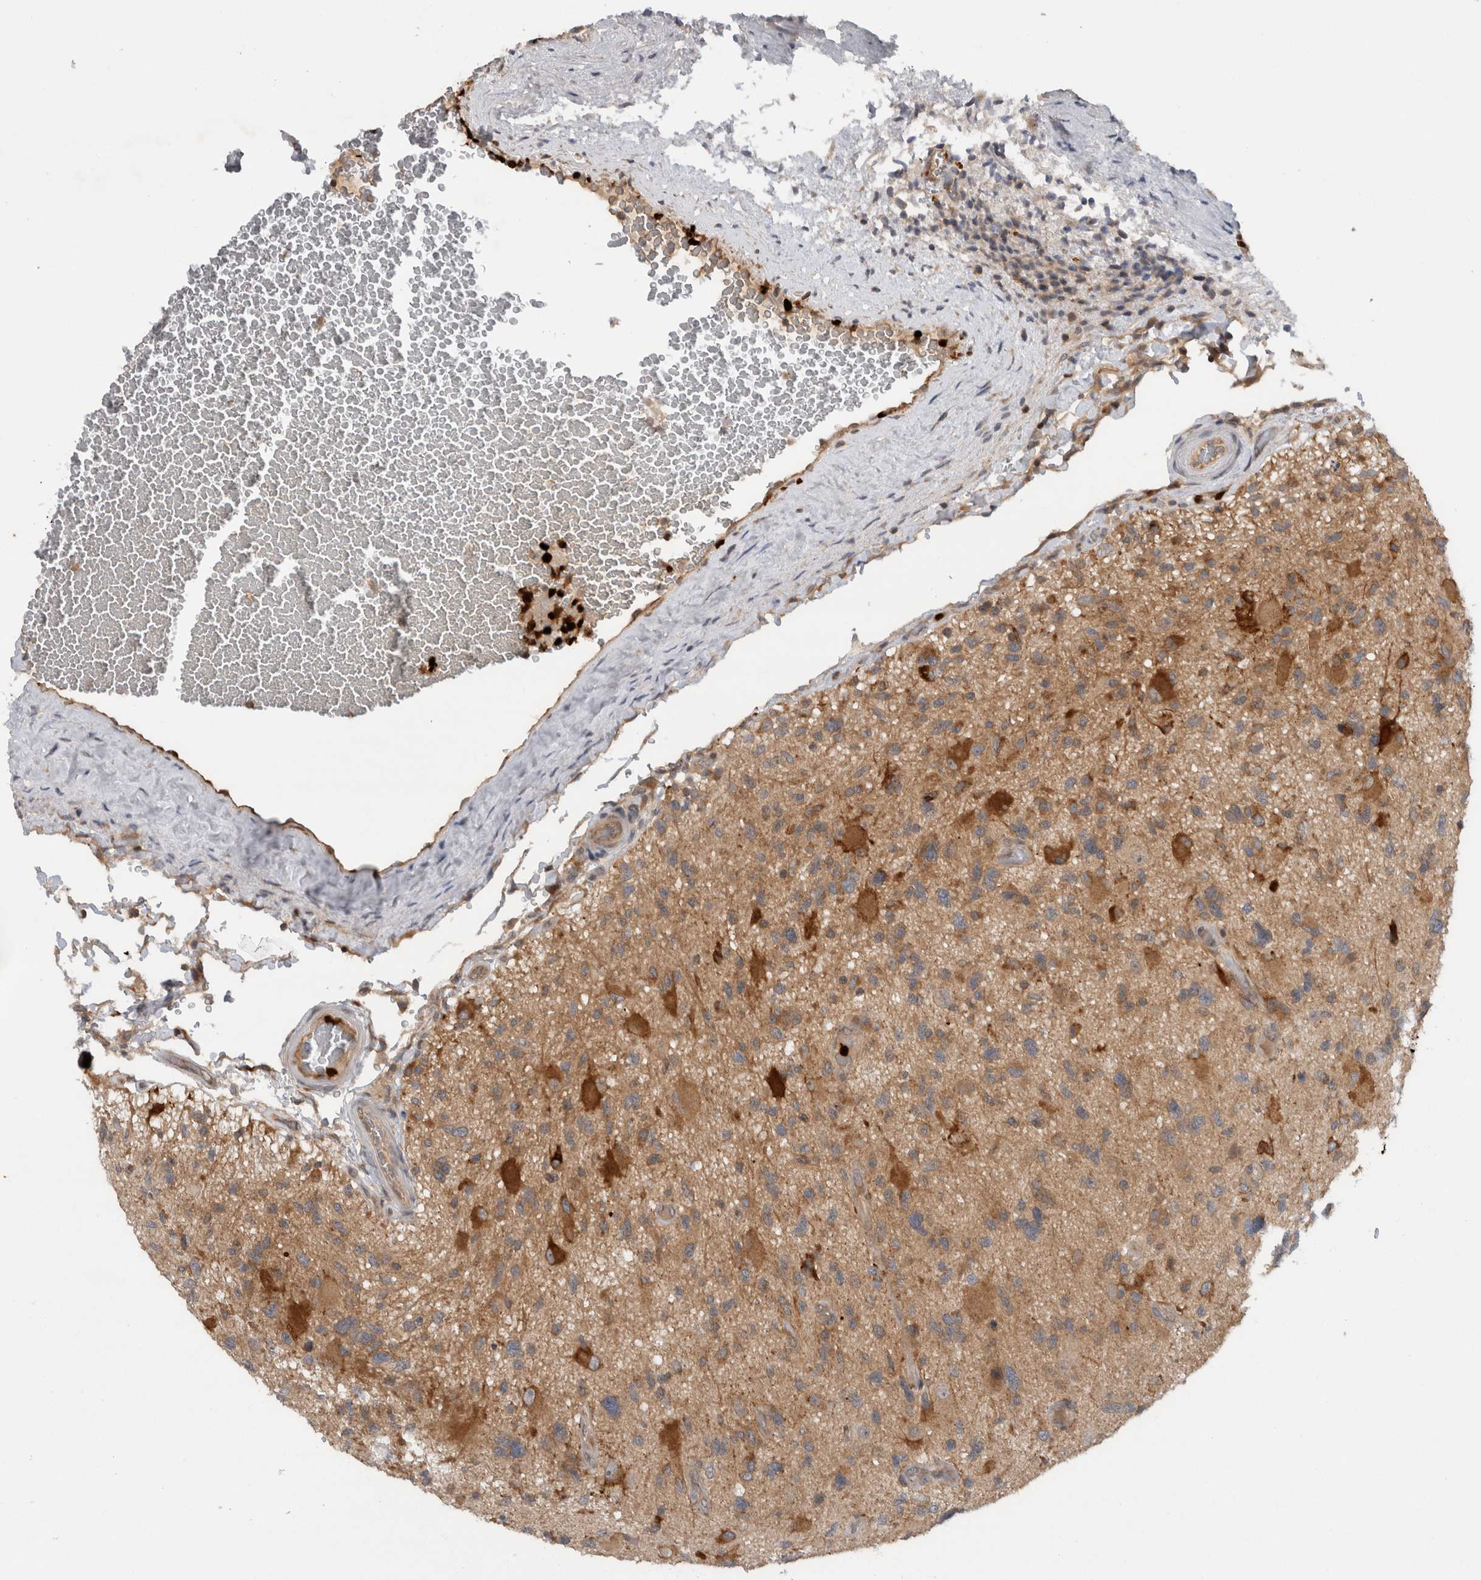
{"staining": {"intensity": "moderate", "quantity": ">75%", "location": "cytoplasmic/membranous"}, "tissue": "glioma", "cell_type": "Tumor cells", "image_type": "cancer", "snomed": [{"axis": "morphology", "description": "Glioma, malignant, High grade"}, {"axis": "topography", "description": "Brain"}], "caption": "Immunohistochemistry (IHC) (DAB (3,3'-diaminobenzidine)) staining of human glioma displays moderate cytoplasmic/membranous protein staining in approximately >75% of tumor cells.", "gene": "PDCD2", "patient": {"sex": "male", "age": 33}}